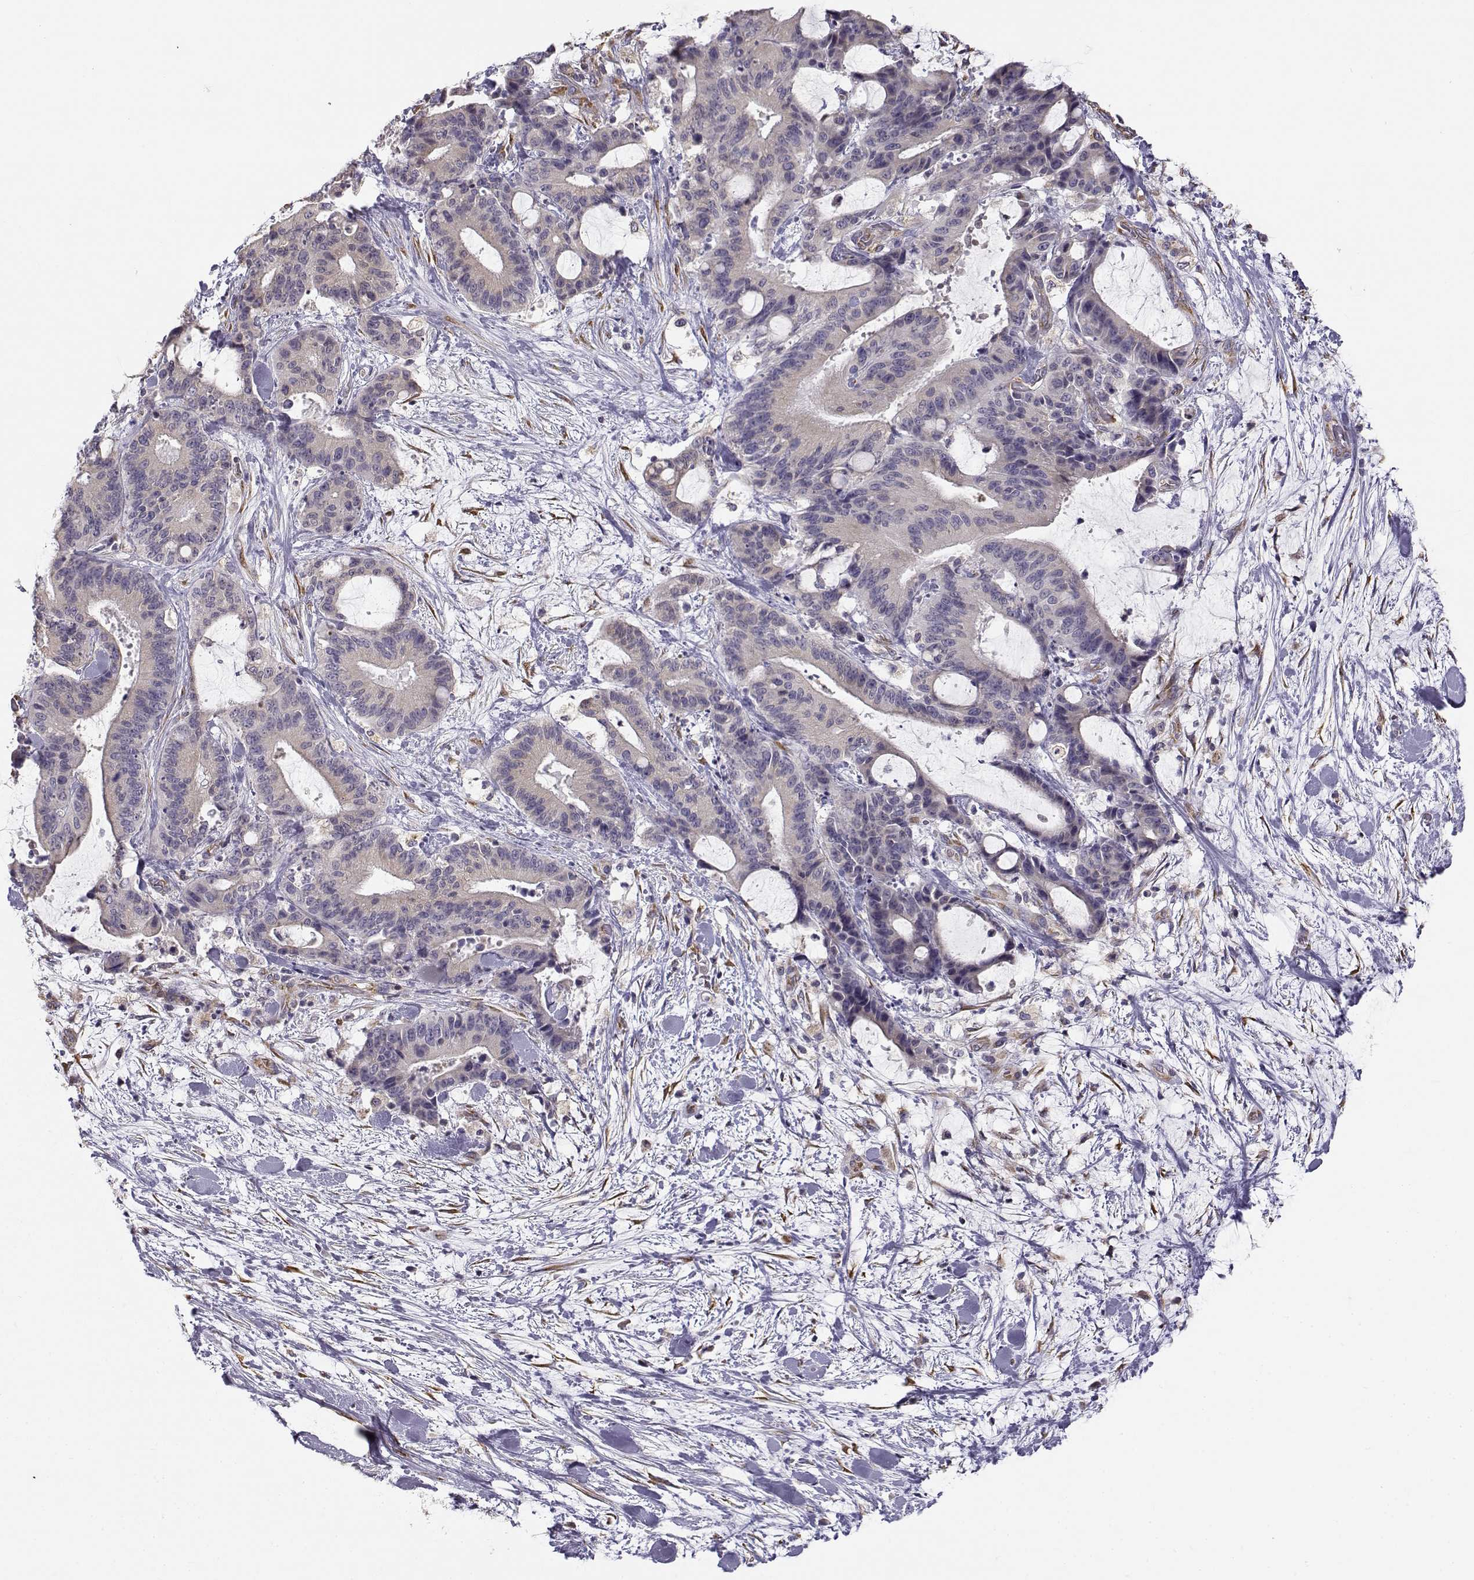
{"staining": {"intensity": "negative", "quantity": "none", "location": "none"}, "tissue": "liver cancer", "cell_type": "Tumor cells", "image_type": "cancer", "snomed": [{"axis": "morphology", "description": "Cholangiocarcinoma"}, {"axis": "topography", "description": "Liver"}], "caption": "Immunohistochemistry (IHC) histopathology image of neoplastic tissue: human liver cancer stained with DAB (3,3'-diaminobenzidine) shows no significant protein positivity in tumor cells.", "gene": "BEND6", "patient": {"sex": "female", "age": 73}}